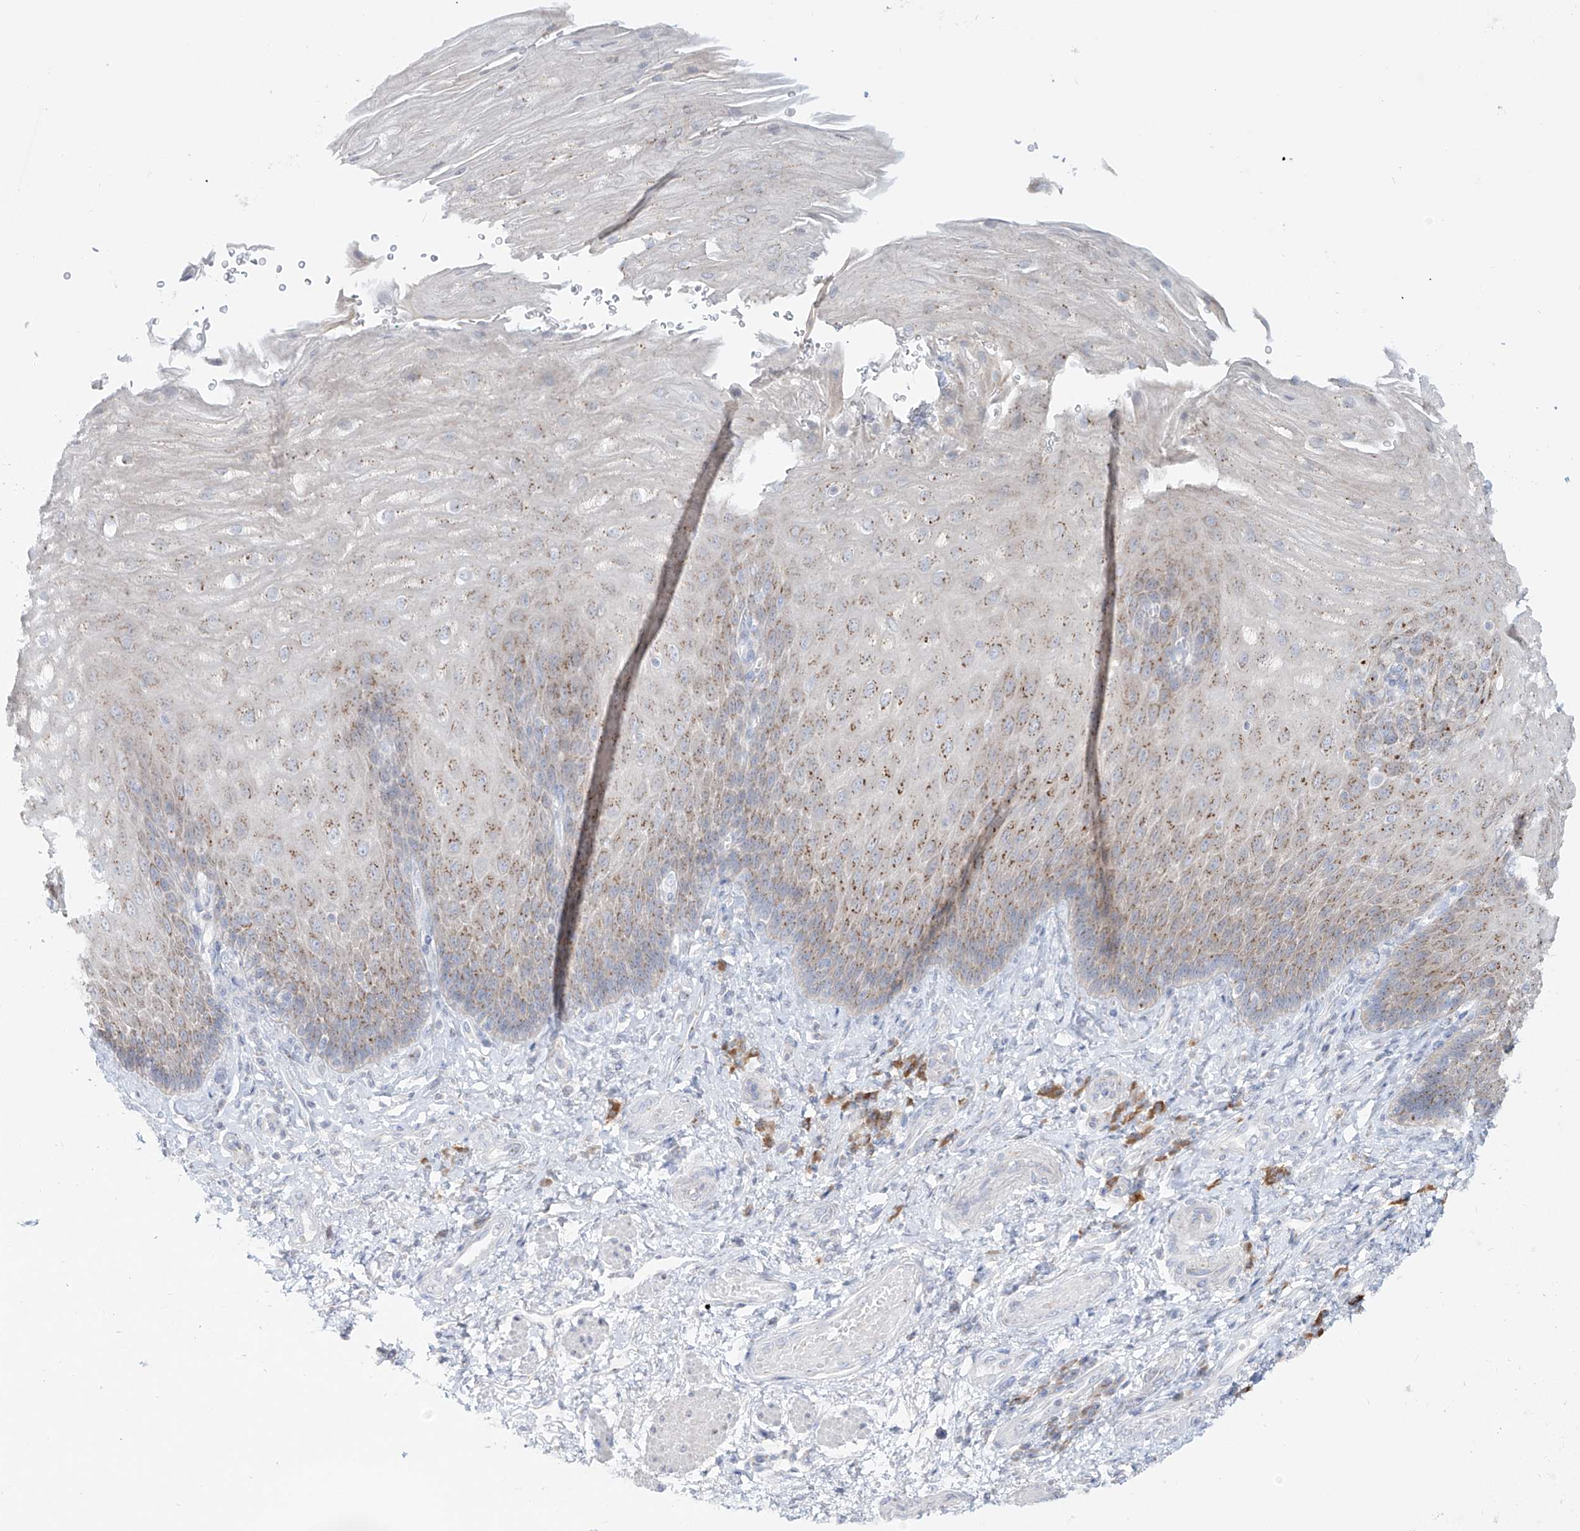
{"staining": {"intensity": "moderate", "quantity": ">75%", "location": "cytoplasmic/membranous"}, "tissue": "esophagus", "cell_type": "Squamous epithelial cells", "image_type": "normal", "snomed": [{"axis": "morphology", "description": "Normal tissue, NOS"}, {"axis": "topography", "description": "Esophagus"}], "caption": "Unremarkable esophagus reveals moderate cytoplasmic/membranous positivity in approximately >75% of squamous epithelial cells, visualized by immunohistochemistry.", "gene": "BSDC1", "patient": {"sex": "male", "age": 54}}